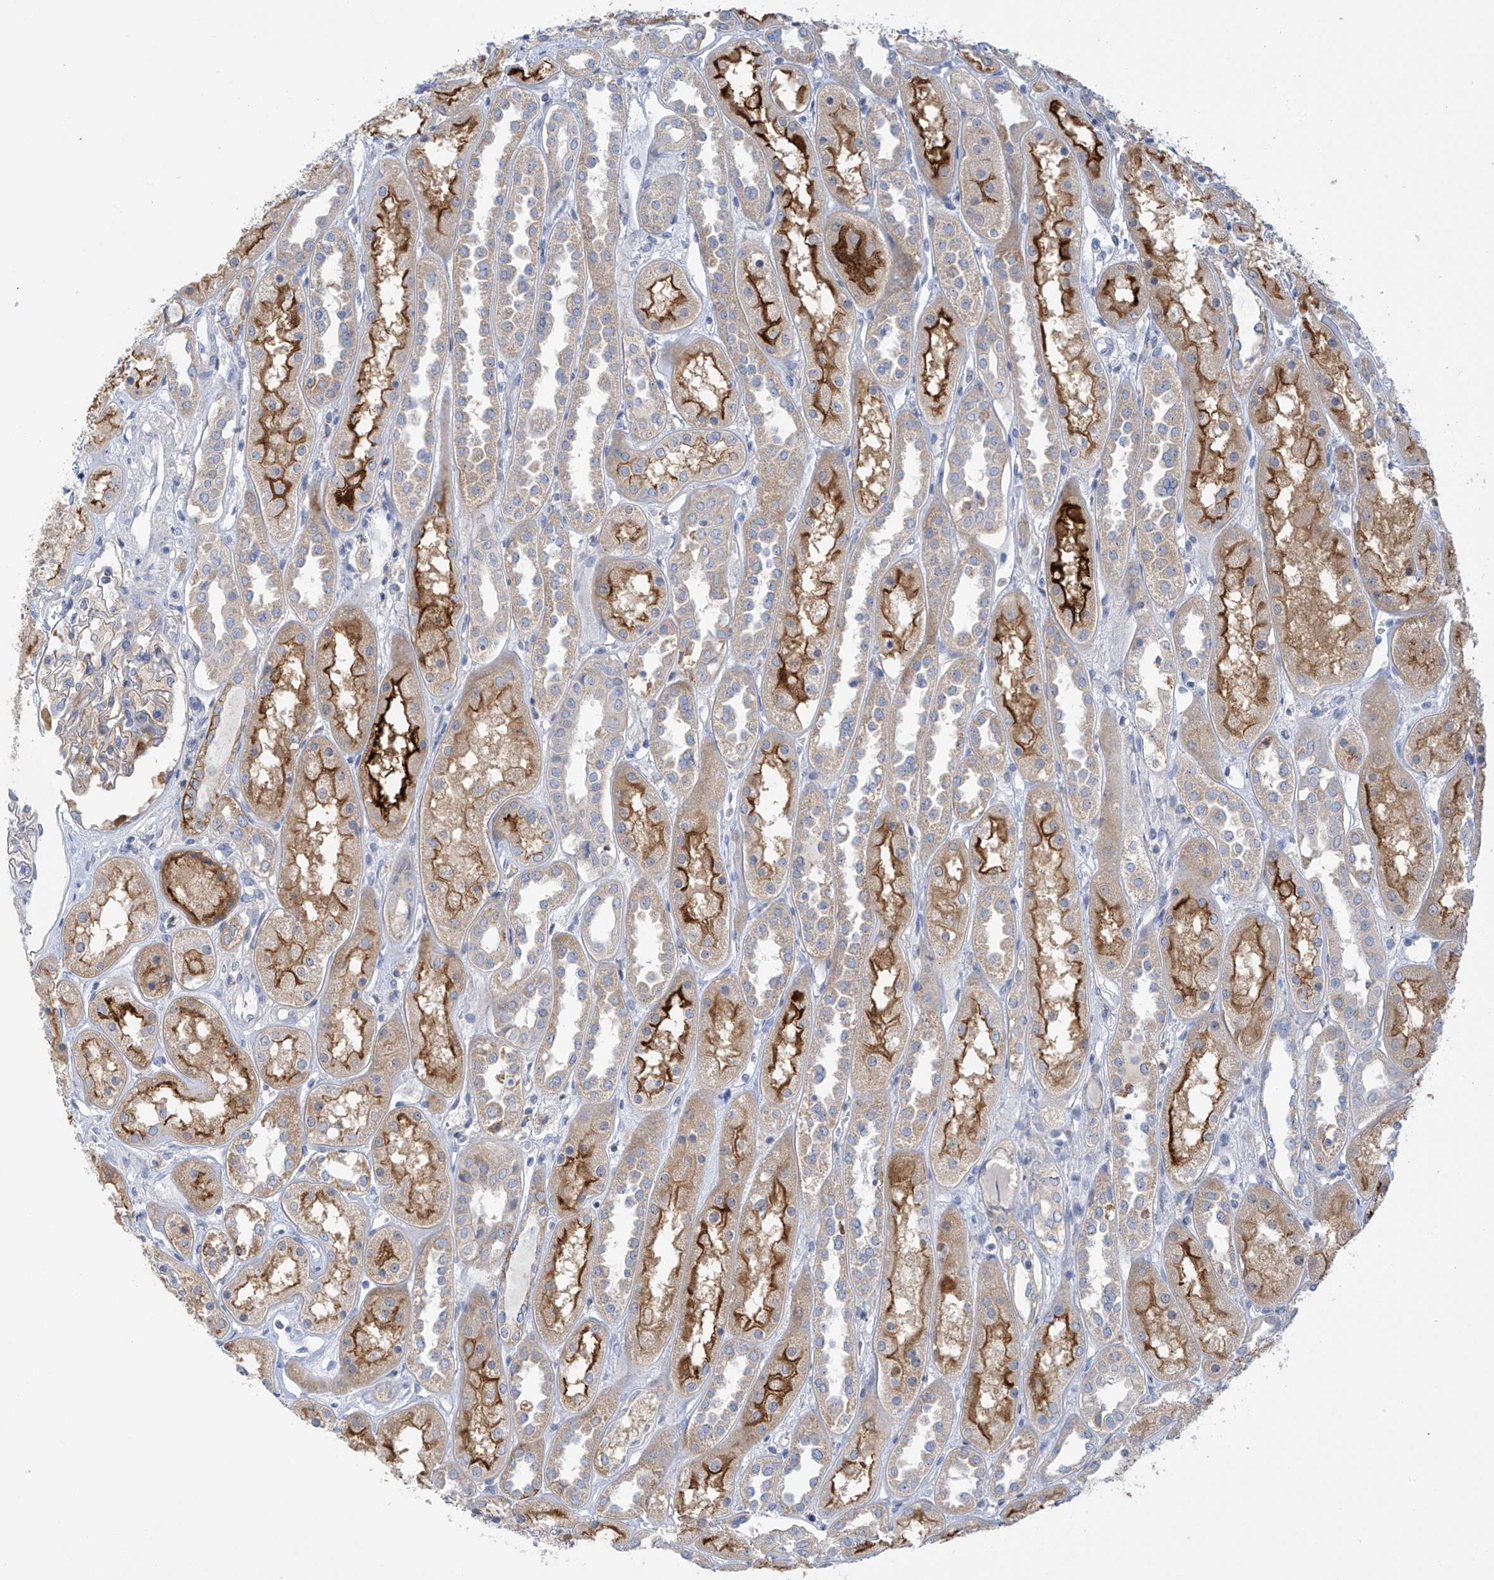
{"staining": {"intensity": "weak", "quantity": "25%-75%", "location": "cytoplasmic/membranous"}, "tissue": "kidney", "cell_type": "Cells in glomeruli", "image_type": "normal", "snomed": [{"axis": "morphology", "description": "Normal tissue, NOS"}, {"axis": "topography", "description": "Kidney"}], "caption": "An IHC micrograph of normal tissue is shown. Protein staining in brown shows weak cytoplasmic/membranous positivity in kidney within cells in glomeruli. Using DAB (3,3'-diaminobenzidine) (brown) and hematoxylin (blue) stains, captured at high magnification using brightfield microscopy.", "gene": "SLC6A12", "patient": {"sex": "male", "age": 70}}